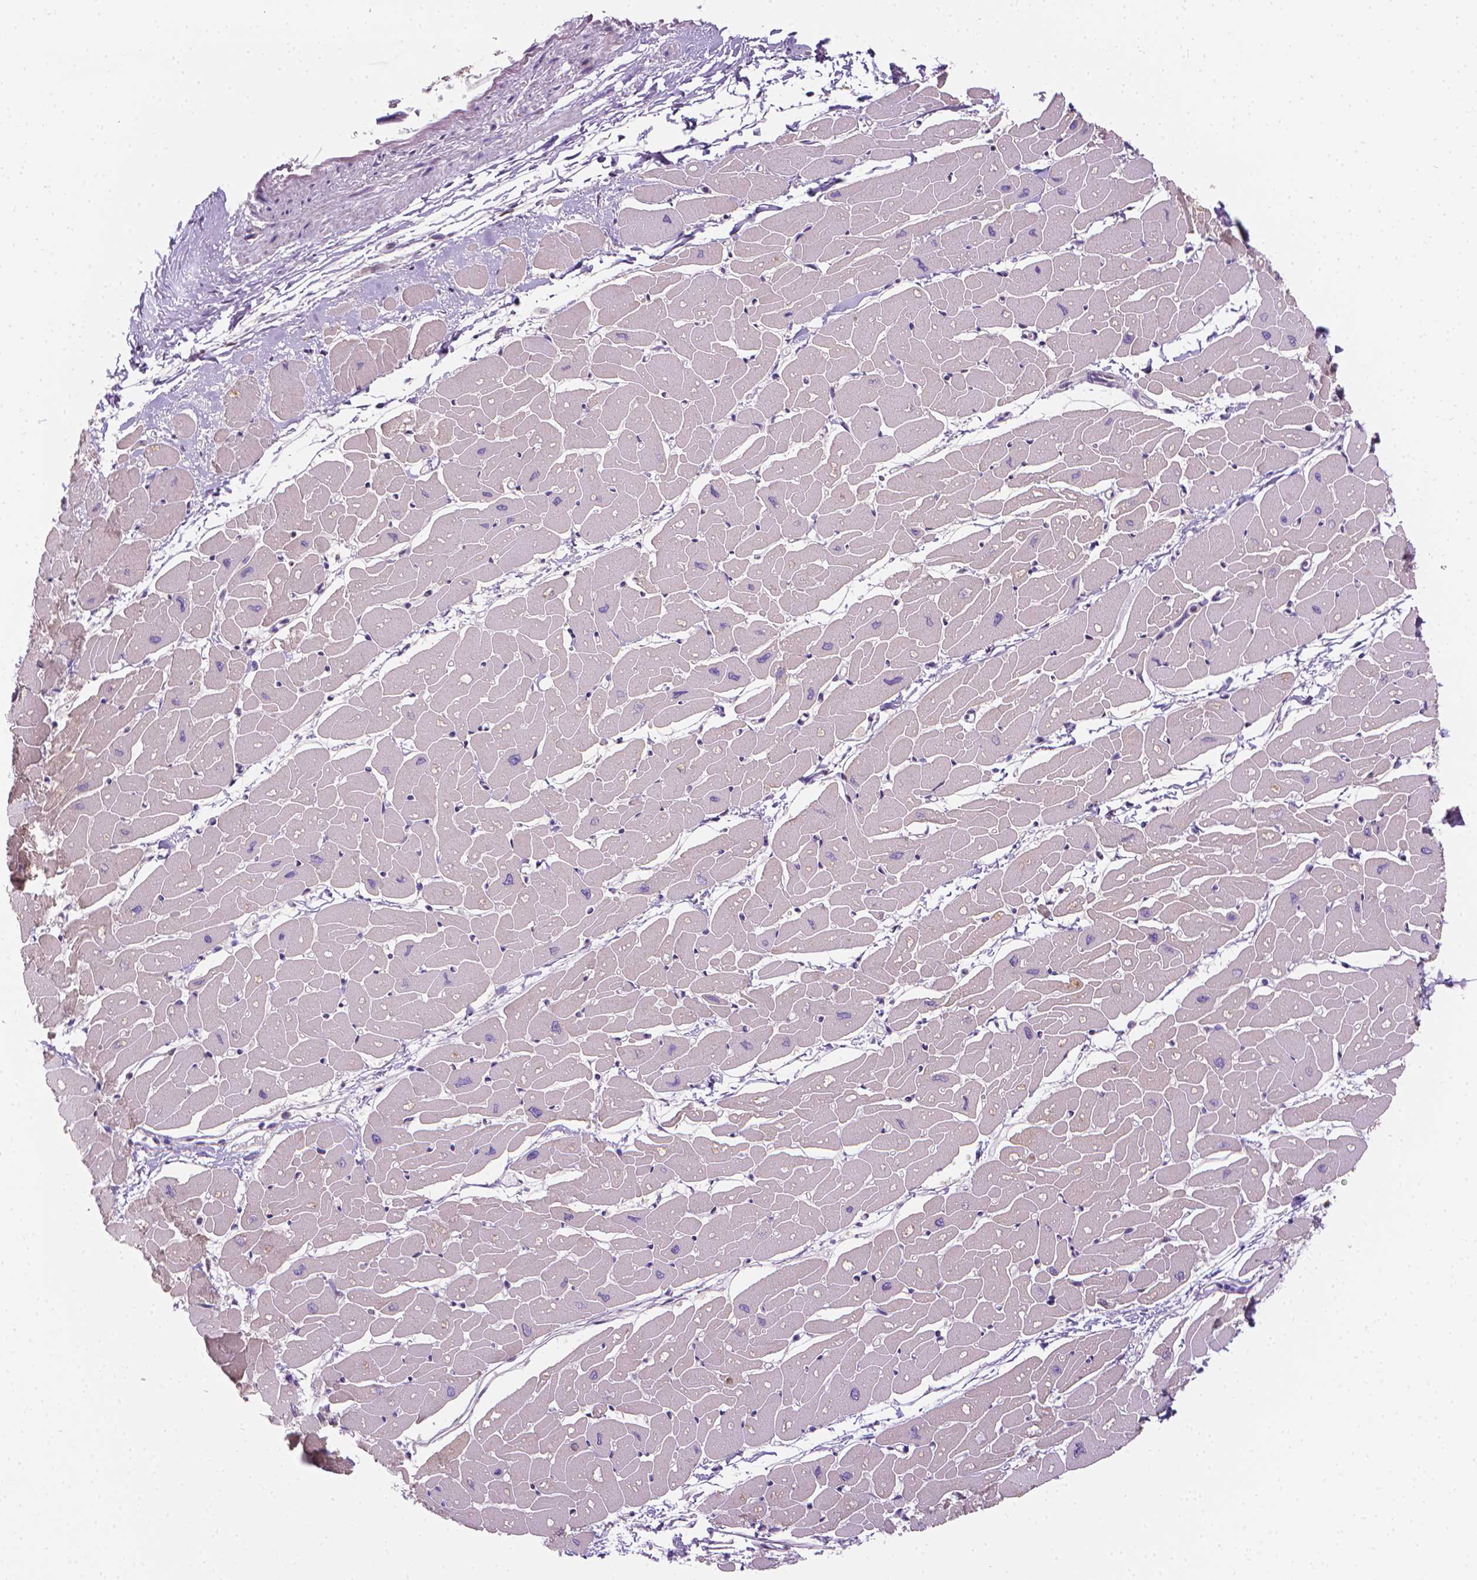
{"staining": {"intensity": "moderate", "quantity": "25%-75%", "location": "cytoplasmic/membranous"}, "tissue": "heart muscle", "cell_type": "Cardiomyocytes", "image_type": "normal", "snomed": [{"axis": "morphology", "description": "Normal tissue, NOS"}, {"axis": "topography", "description": "Heart"}], "caption": "Benign heart muscle was stained to show a protein in brown. There is medium levels of moderate cytoplasmic/membranous positivity in approximately 25%-75% of cardiomyocytes. The staining was performed using DAB to visualize the protein expression in brown, while the nuclei were stained in blue with hematoxylin (Magnification: 20x).", "gene": "NCAN", "patient": {"sex": "male", "age": 57}}